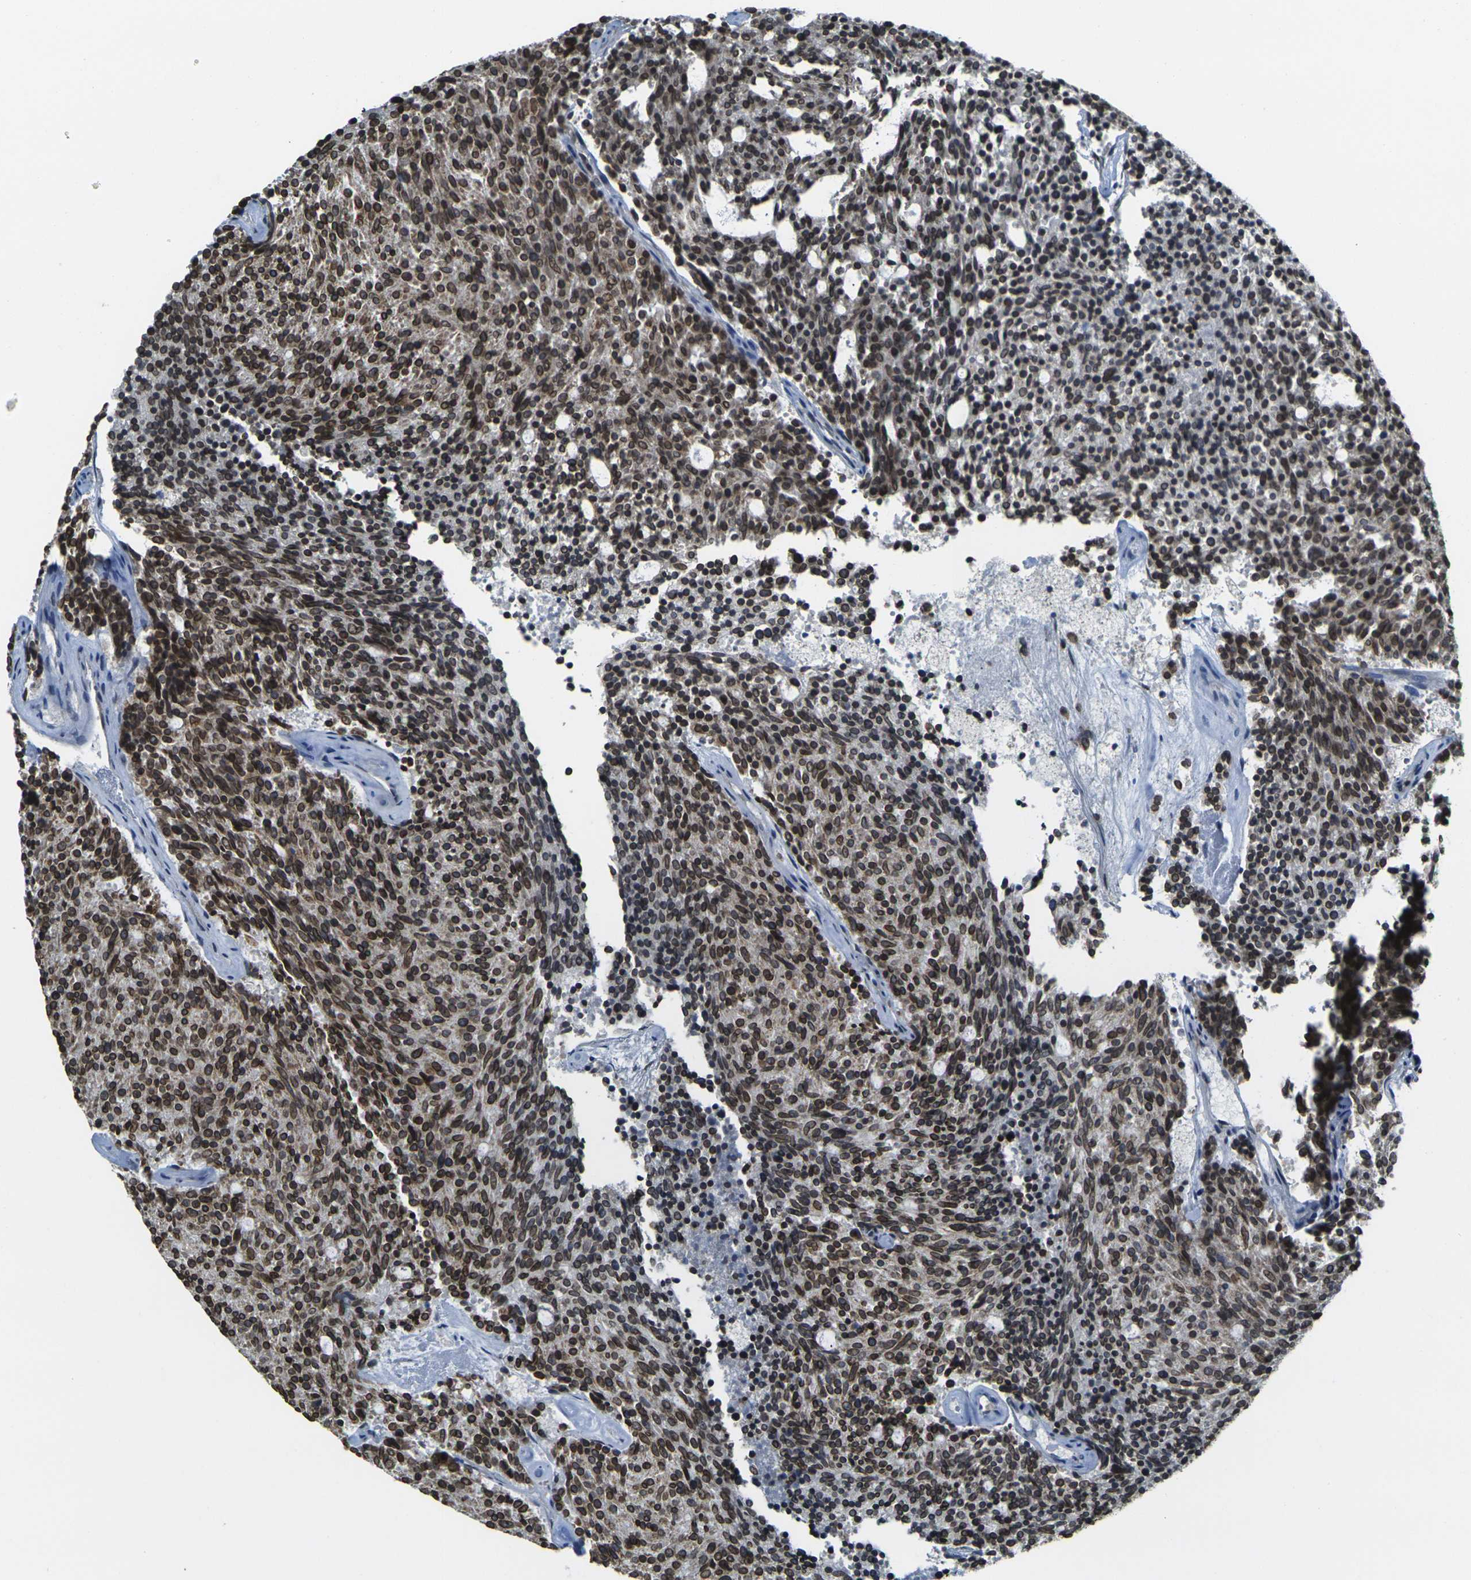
{"staining": {"intensity": "strong", "quantity": ">75%", "location": "cytoplasmic/membranous,nuclear"}, "tissue": "carcinoid", "cell_type": "Tumor cells", "image_type": "cancer", "snomed": [{"axis": "morphology", "description": "Carcinoid, malignant, NOS"}, {"axis": "topography", "description": "Pancreas"}], "caption": "This image demonstrates carcinoid stained with immunohistochemistry (IHC) to label a protein in brown. The cytoplasmic/membranous and nuclear of tumor cells show strong positivity for the protein. Nuclei are counter-stained blue.", "gene": "BRDT", "patient": {"sex": "female", "age": 54}}